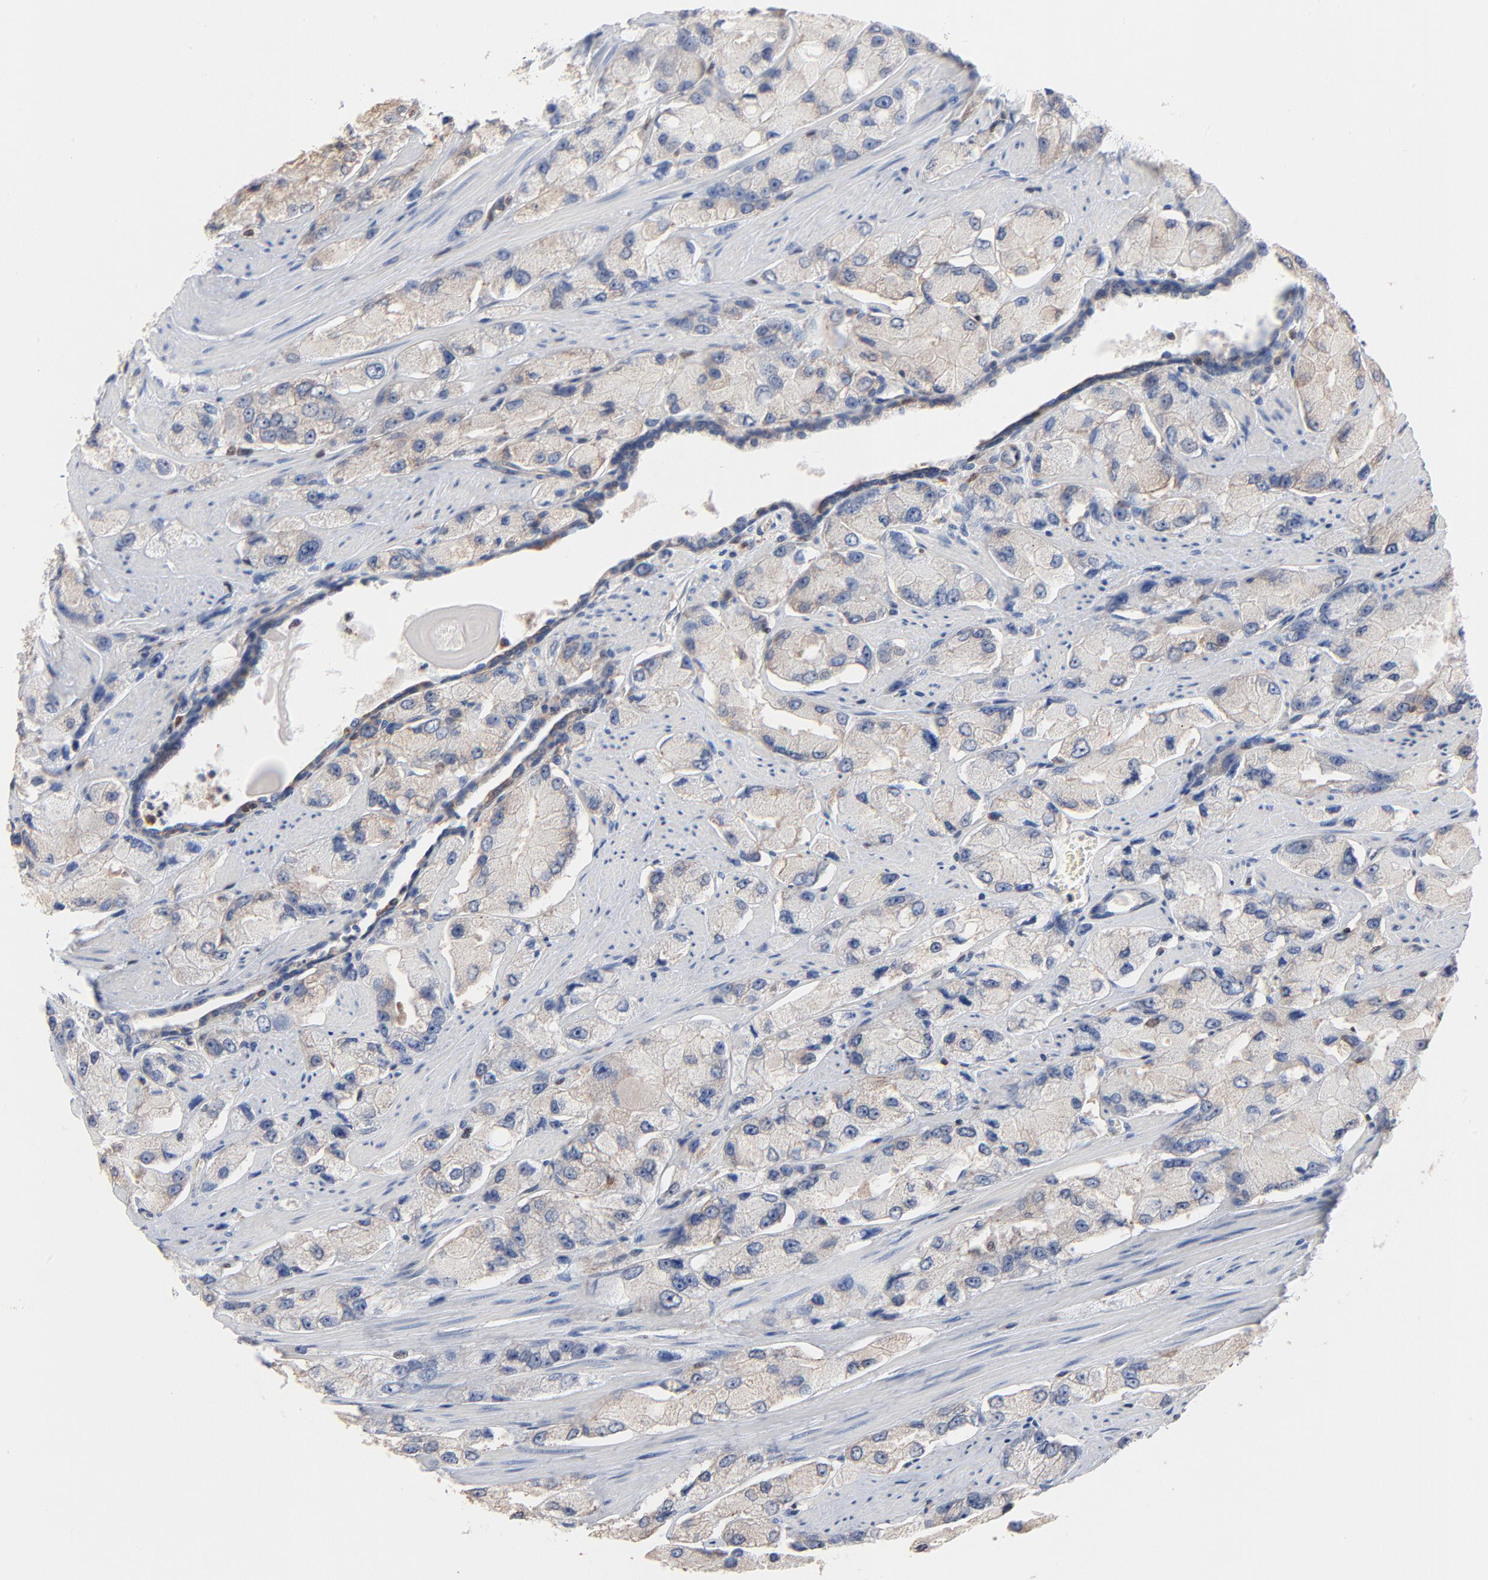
{"staining": {"intensity": "negative", "quantity": "none", "location": "none"}, "tissue": "prostate cancer", "cell_type": "Tumor cells", "image_type": "cancer", "snomed": [{"axis": "morphology", "description": "Adenocarcinoma, High grade"}, {"axis": "topography", "description": "Prostate"}], "caption": "Immunohistochemistry (IHC) micrograph of neoplastic tissue: prostate cancer (adenocarcinoma (high-grade)) stained with DAB (3,3'-diaminobenzidine) exhibits no significant protein expression in tumor cells.", "gene": "ARHGEF6", "patient": {"sex": "male", "age": 58}}